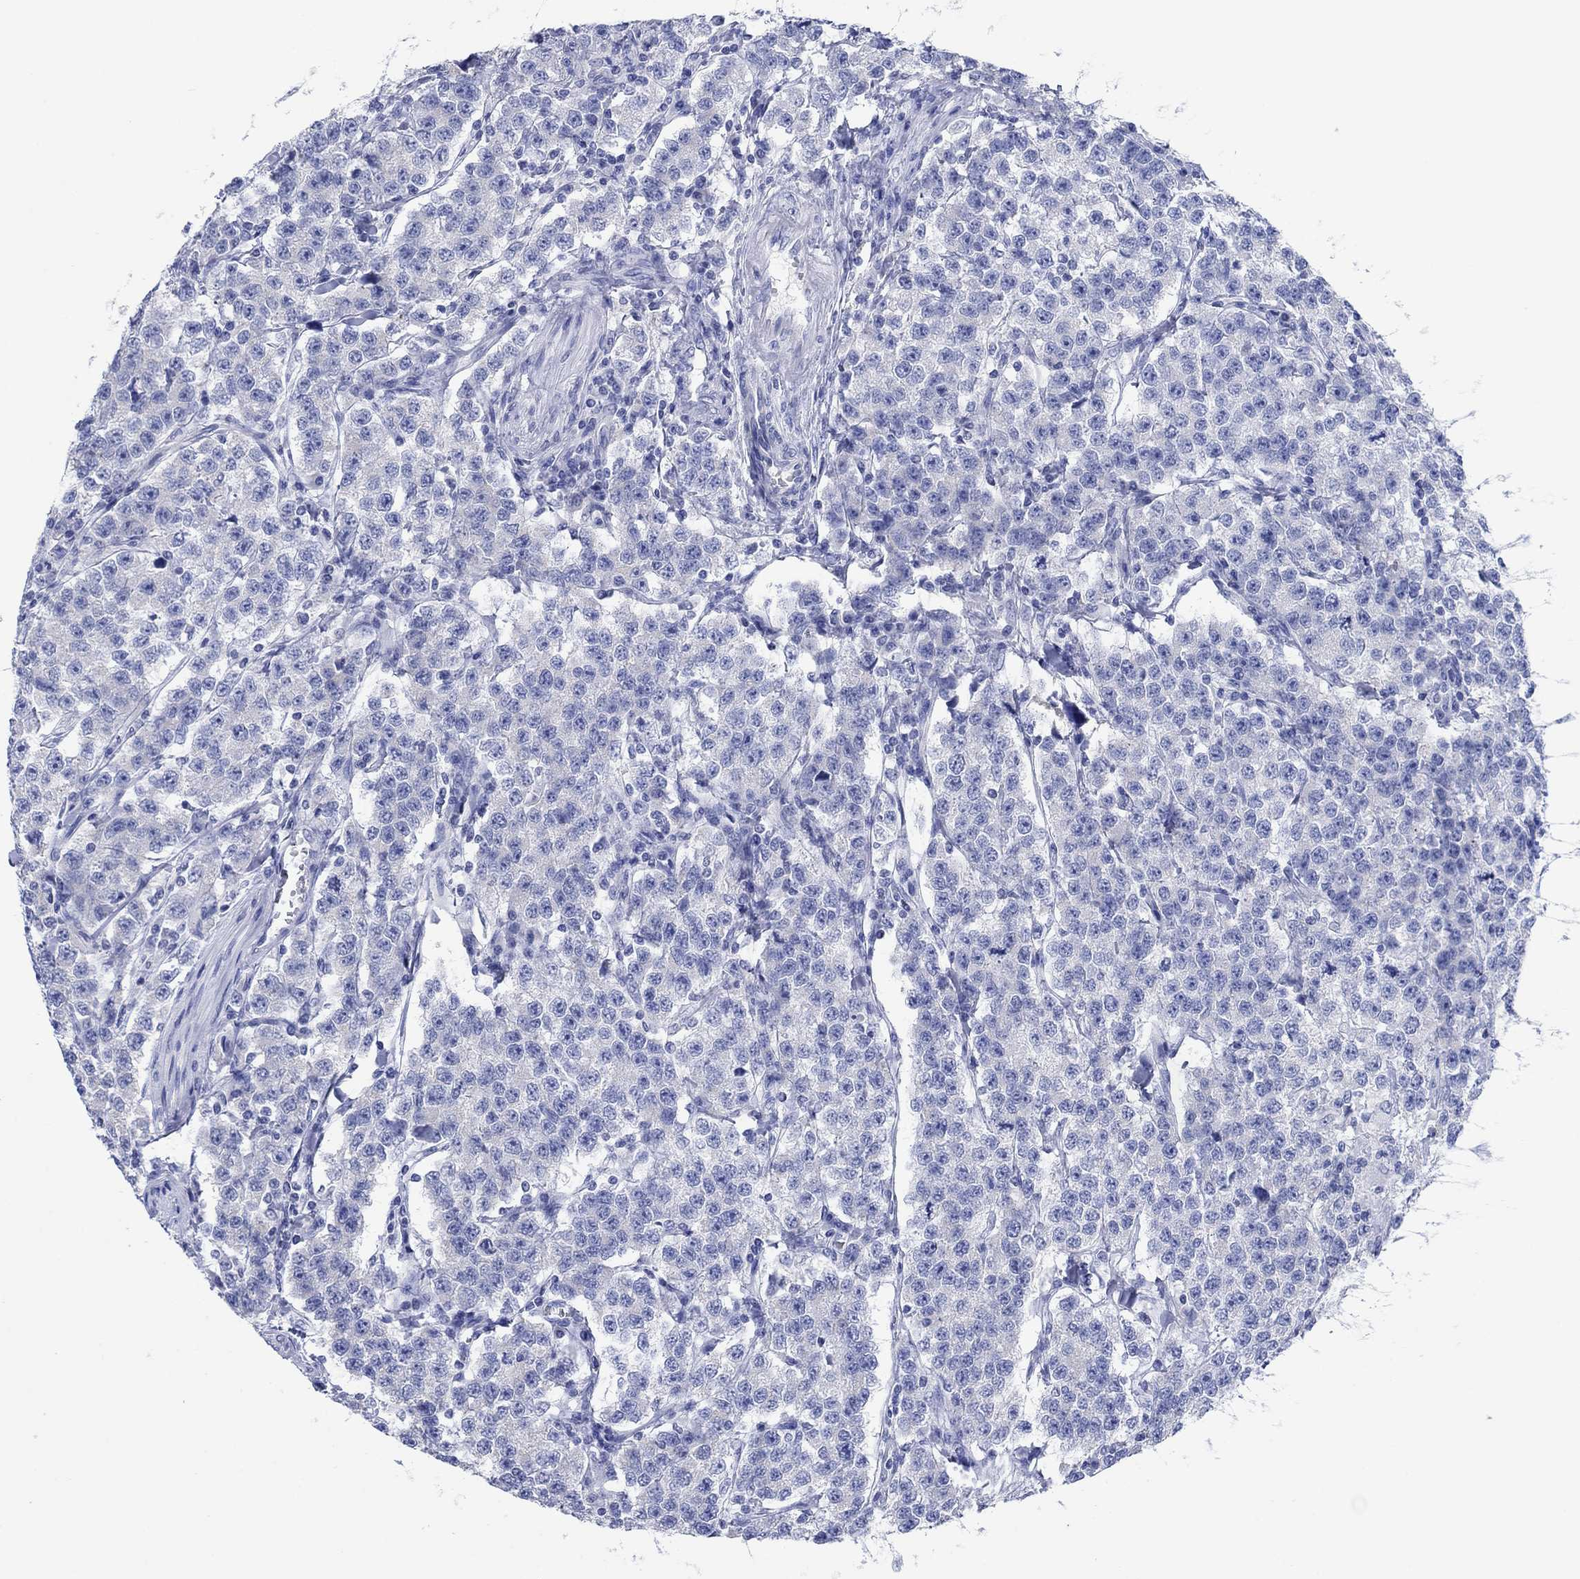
{"staining": {"intensity": "negative", "quantity": "none", "location": "none"}, "tissue": "testis cancer", "cell_type": "Tumor cells", "image_type": "cancer", "snomed": [{"axis": "morphology", "description": "Seminoma, NOS"}, {"axis": "topography", "description": "Testis"}], "caption": "High magnification brightfield microscopy of testis seminoma stained with DAB (brown) and counterstained with hematoxylin (blue): tumor cells show no significant expression.", "gene": "HCRT", "patient": {"sex": "male", "age": 59}}